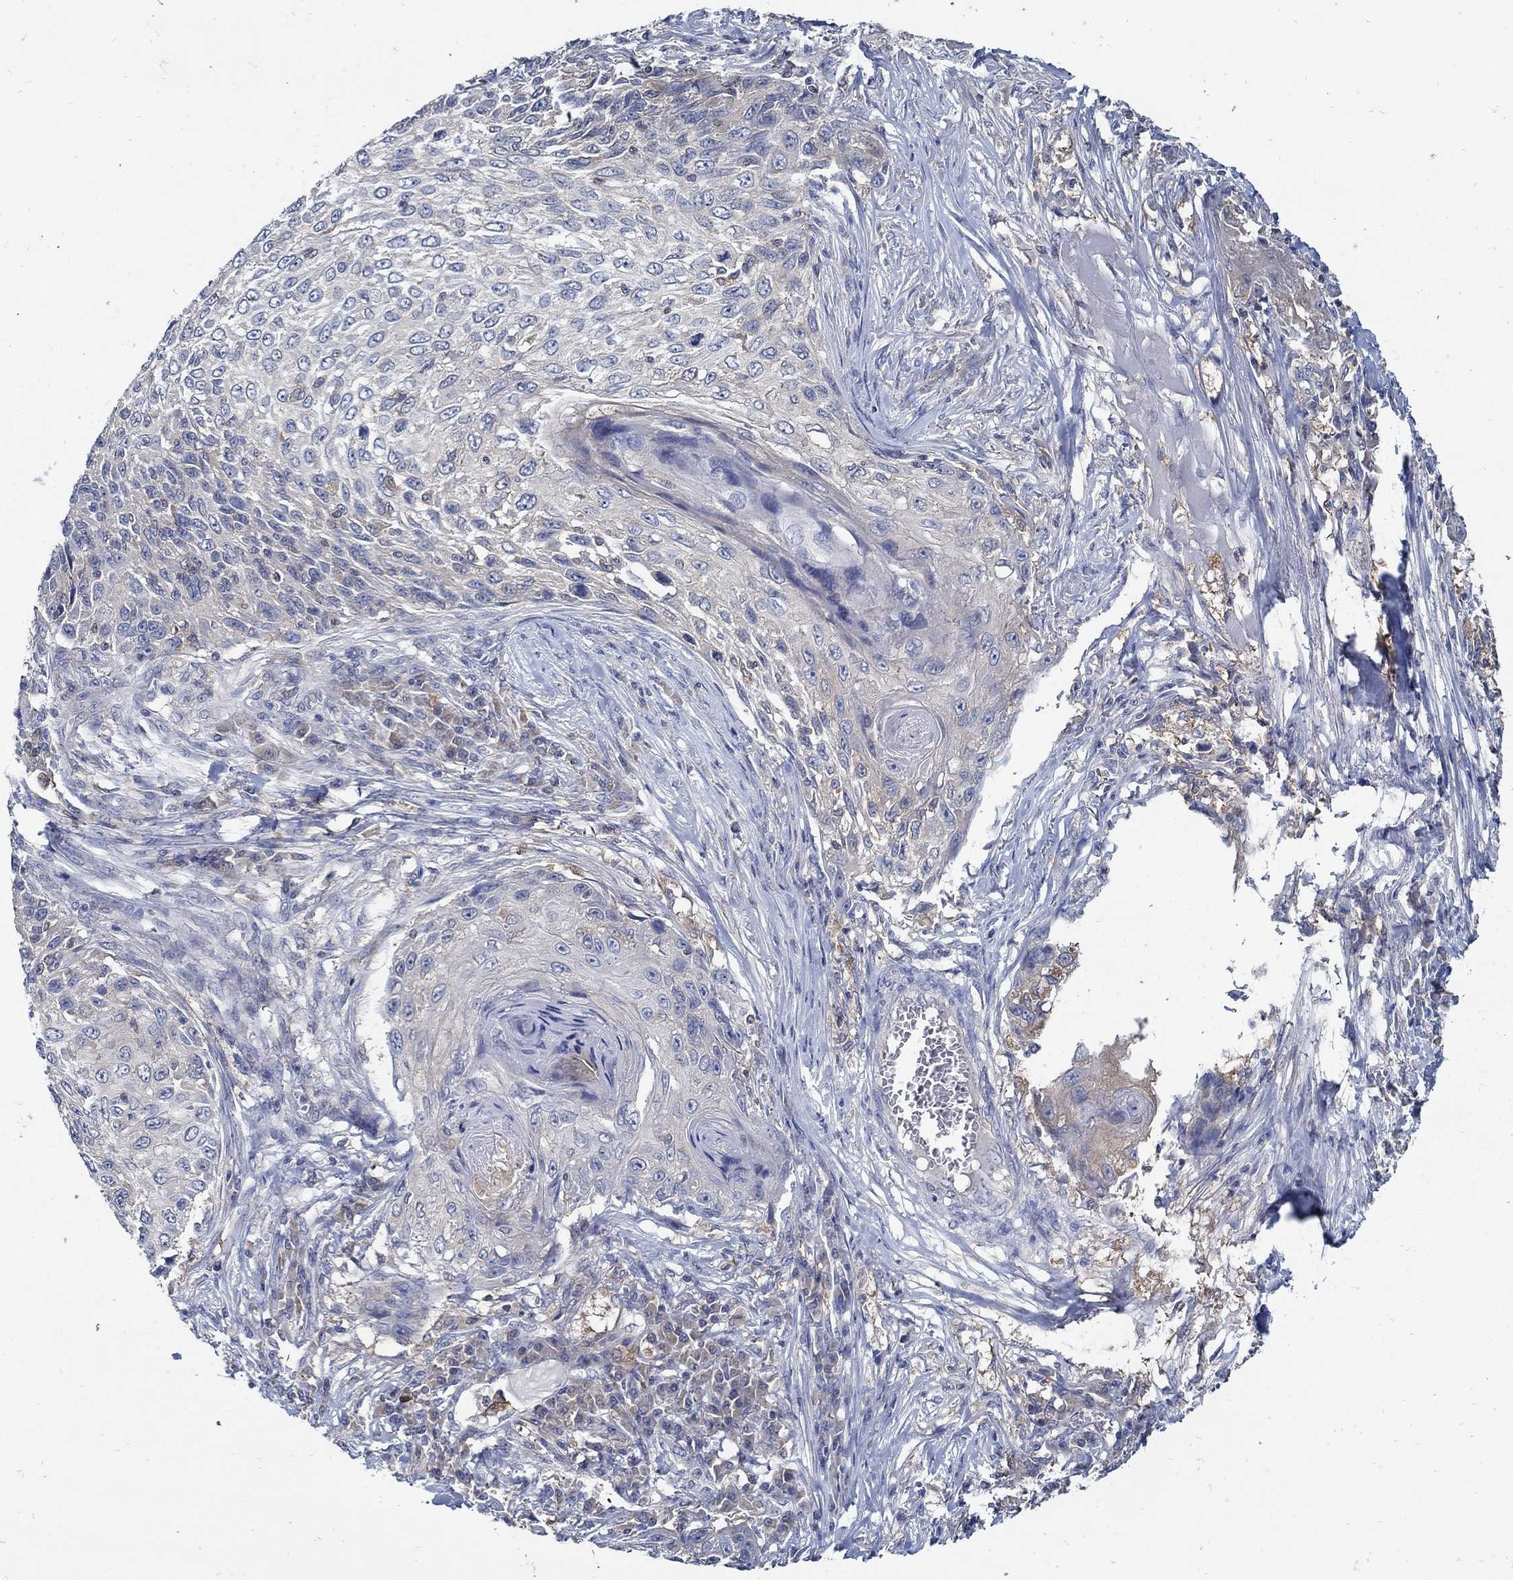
{"staining": {"intensity": "negative", "quantity": "none", "location": "none"}, "tissue": "skin cancer", "cell_type": "Tumor cells", "image_type": "cancer", "snomed": [{"axis": "morphology", "description": "Squamous cell carcinoma, NOS"}, {"axis": "topography", "description": "Skin"}], "caption": "This is an immunohistochemistry (IHC) micrograph of human skin squamous cell carcinoma. There is no positivity in tumor cells.", "gene": "MTHFR", "patient": {"sex": "male", "age": 92}}